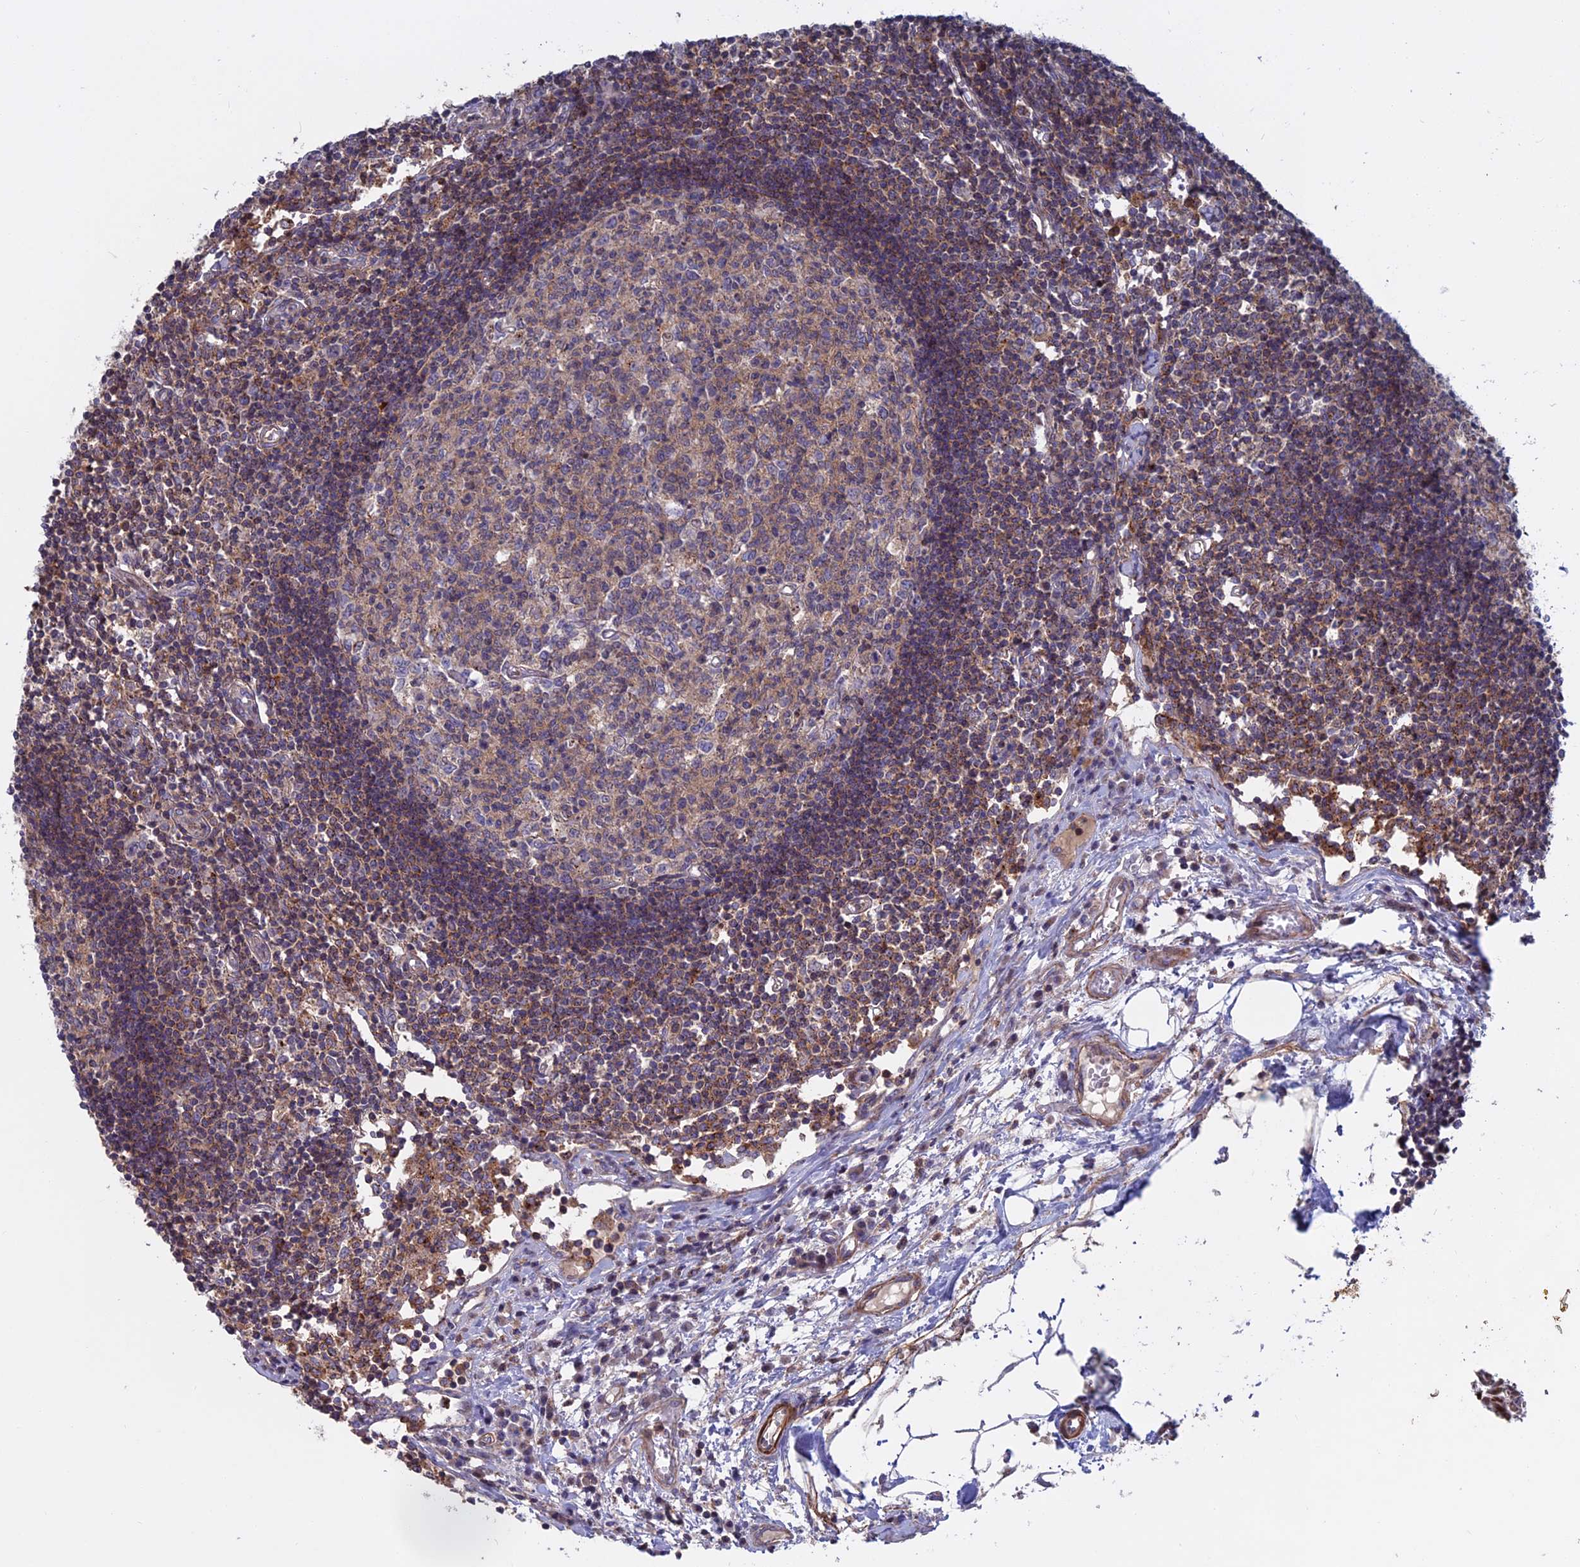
{"staining": {"intensity": "negative", "quantity": "none", "location": "none"}, "tissue": "lymph node", "cell_type": "Germinal center cells", "image_type": "normal", "snomed": [{"axis": "morphology", "description": "Normal tissue, NOS"}, {"axis": "topography", "description": "Lymph node"}], "caption": "A micrograph of human lymph node is negative for staining in germinal center cells.", "gene": "LYPD5", "patient": {"sex": "female", "age": 55}}